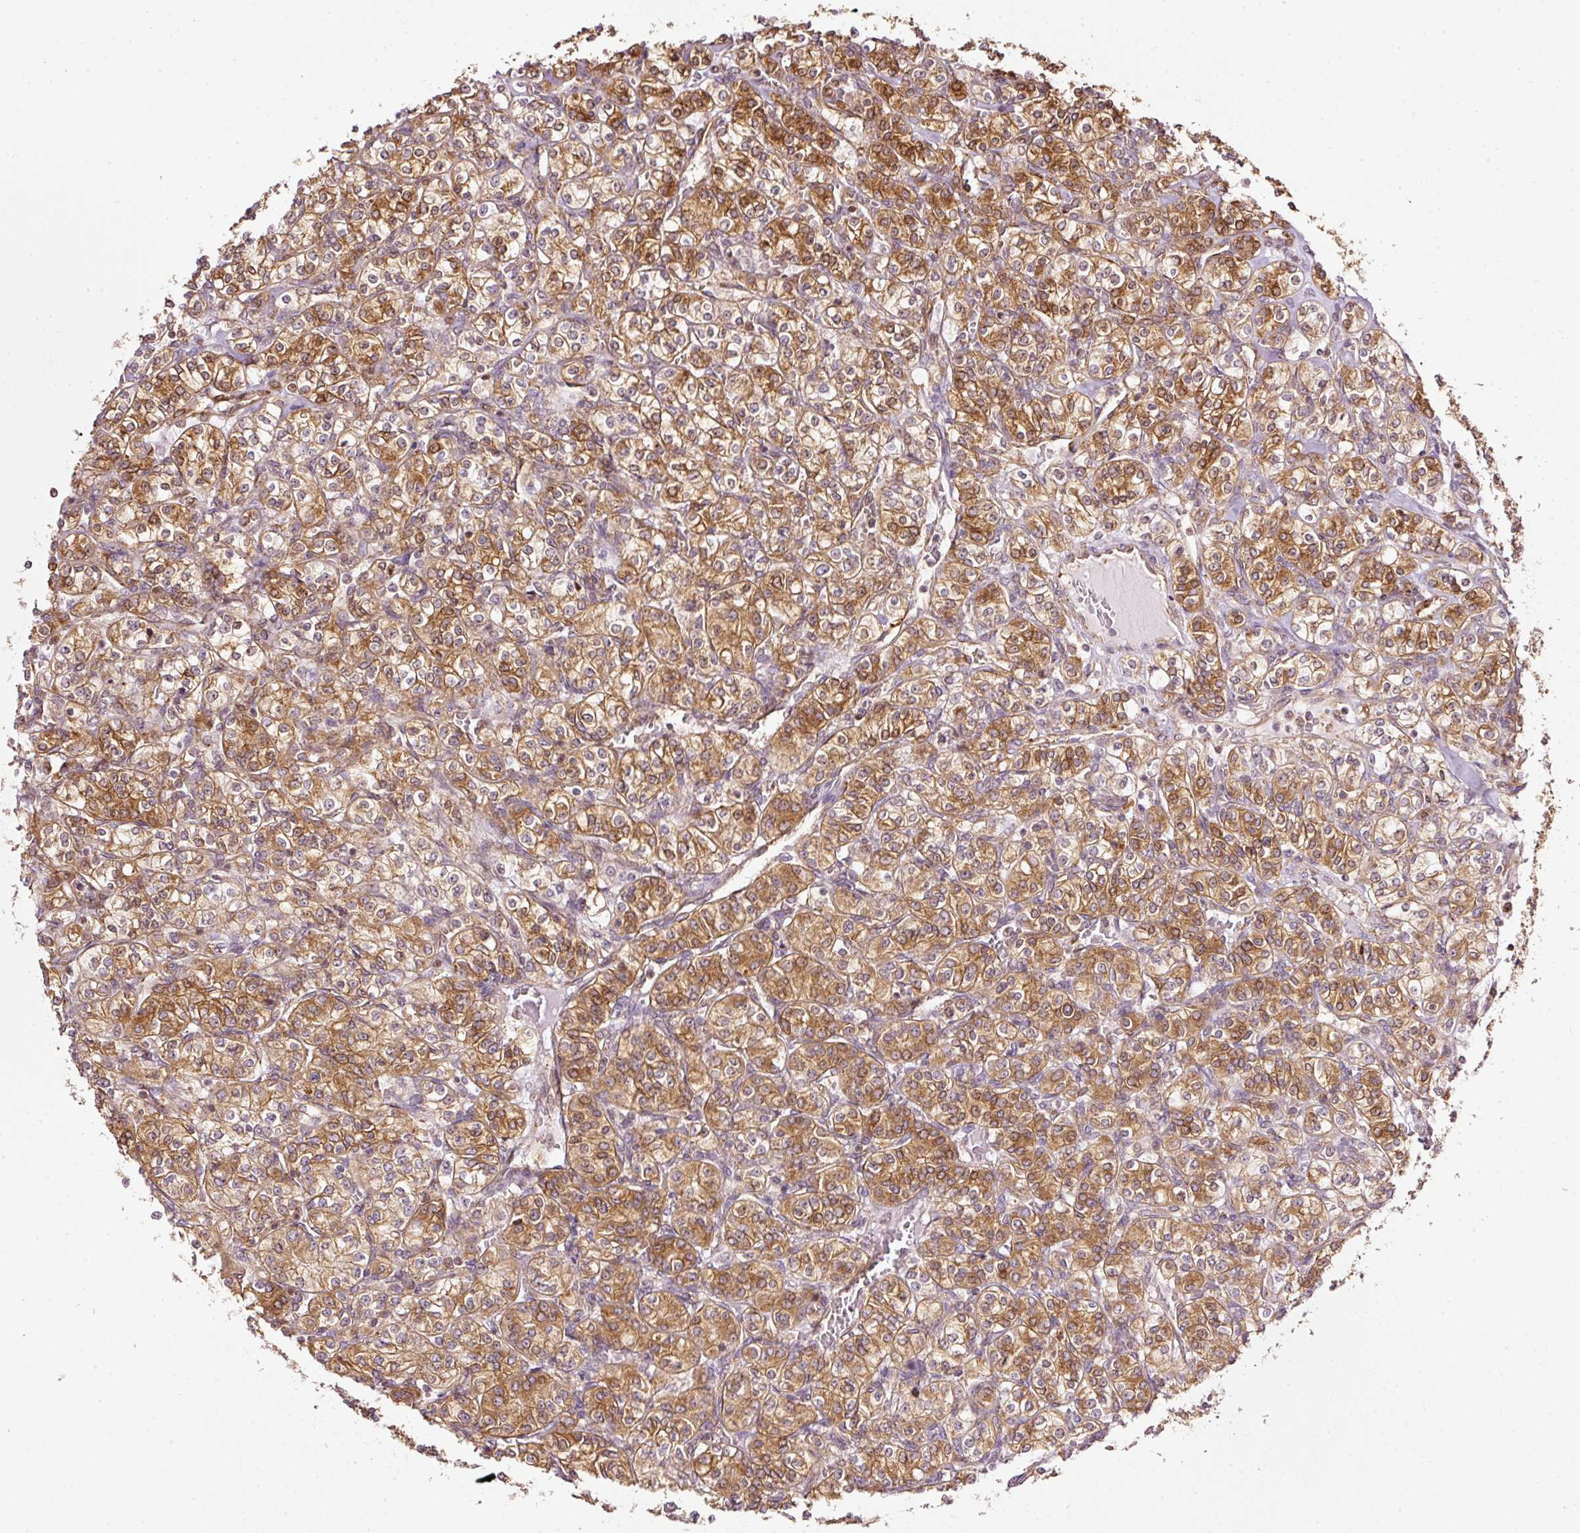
{"staining": {"intensity": "moderate", "quantity": ">75%", "location": "cytoplasmic/membranous"}, "tissue": "renal cancer", "cell_type": "Tumor cells", "image_type": "cancer", "snomed": [{"axis": "morphology", "description": "Adenocarcinoma, NOS"}, {"axis": "topography", "description": "Kidney"}], "caption": "Immunohistochemical staining of human renal adenocarcinoma exhibits moderate cytoplasmic/membranous protein expression in approximately >75% of tumor cells.", "gene": "SCNM1", "patient": {"sex": "male", "age": 77}}